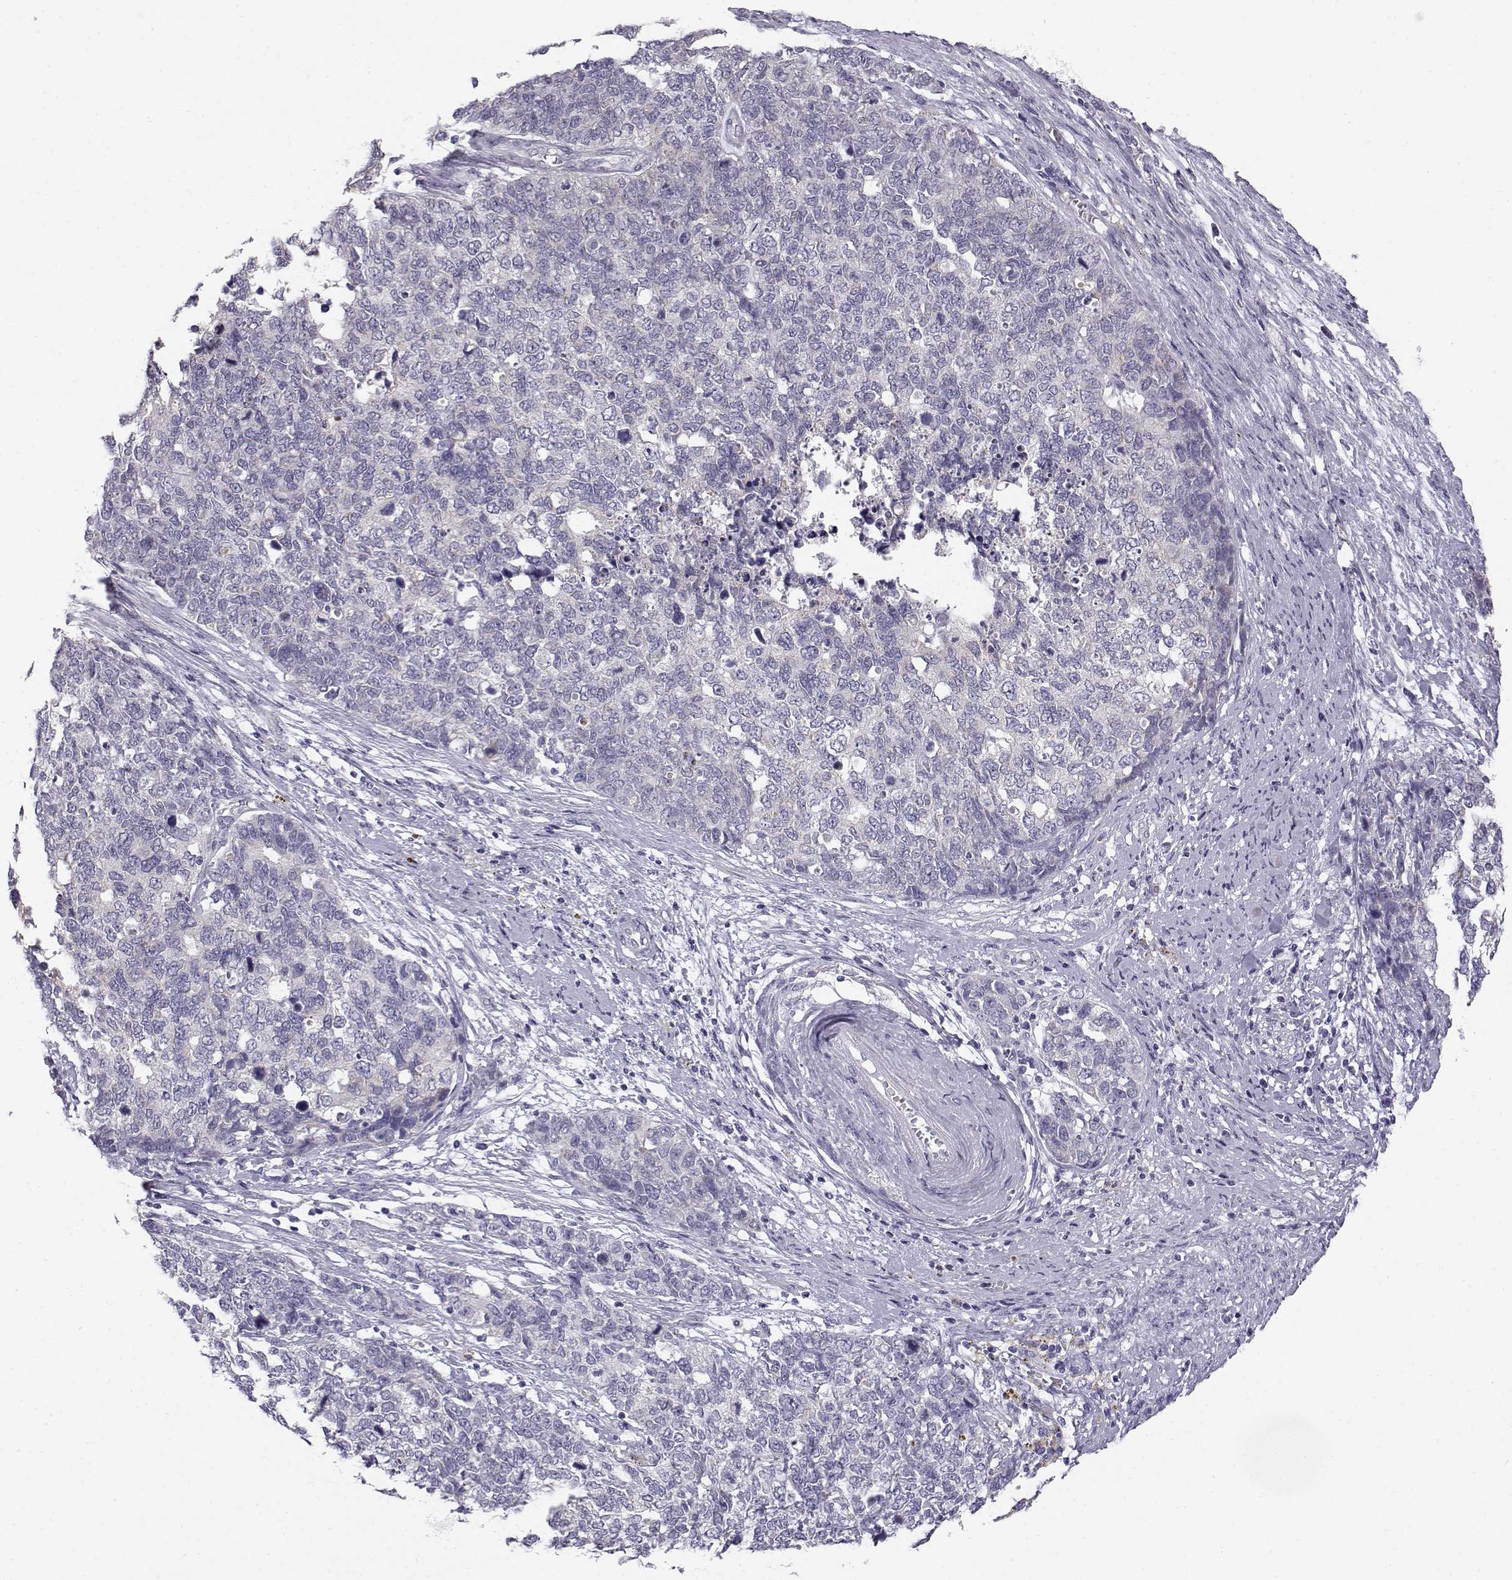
{"staining": {"intensity": "negative", "quantity": "none", "location": "none"}, "tissue": "cervical cancer", "cell_type": "Tumor cells", "image_type": "cancer", "snomed": [{"axis": "morphology", "description": "Squamous cell carcinoma, NOS"}, {"axis": "topography", "description": "Cervix"}], "caption": "An image of cervical cancer (squamous cell carcinoma) stained for a protein exhibits no brown staining in tumor cells.", "gene": "KCNMB4", "patient": {"sex": "female", "age": 63}}